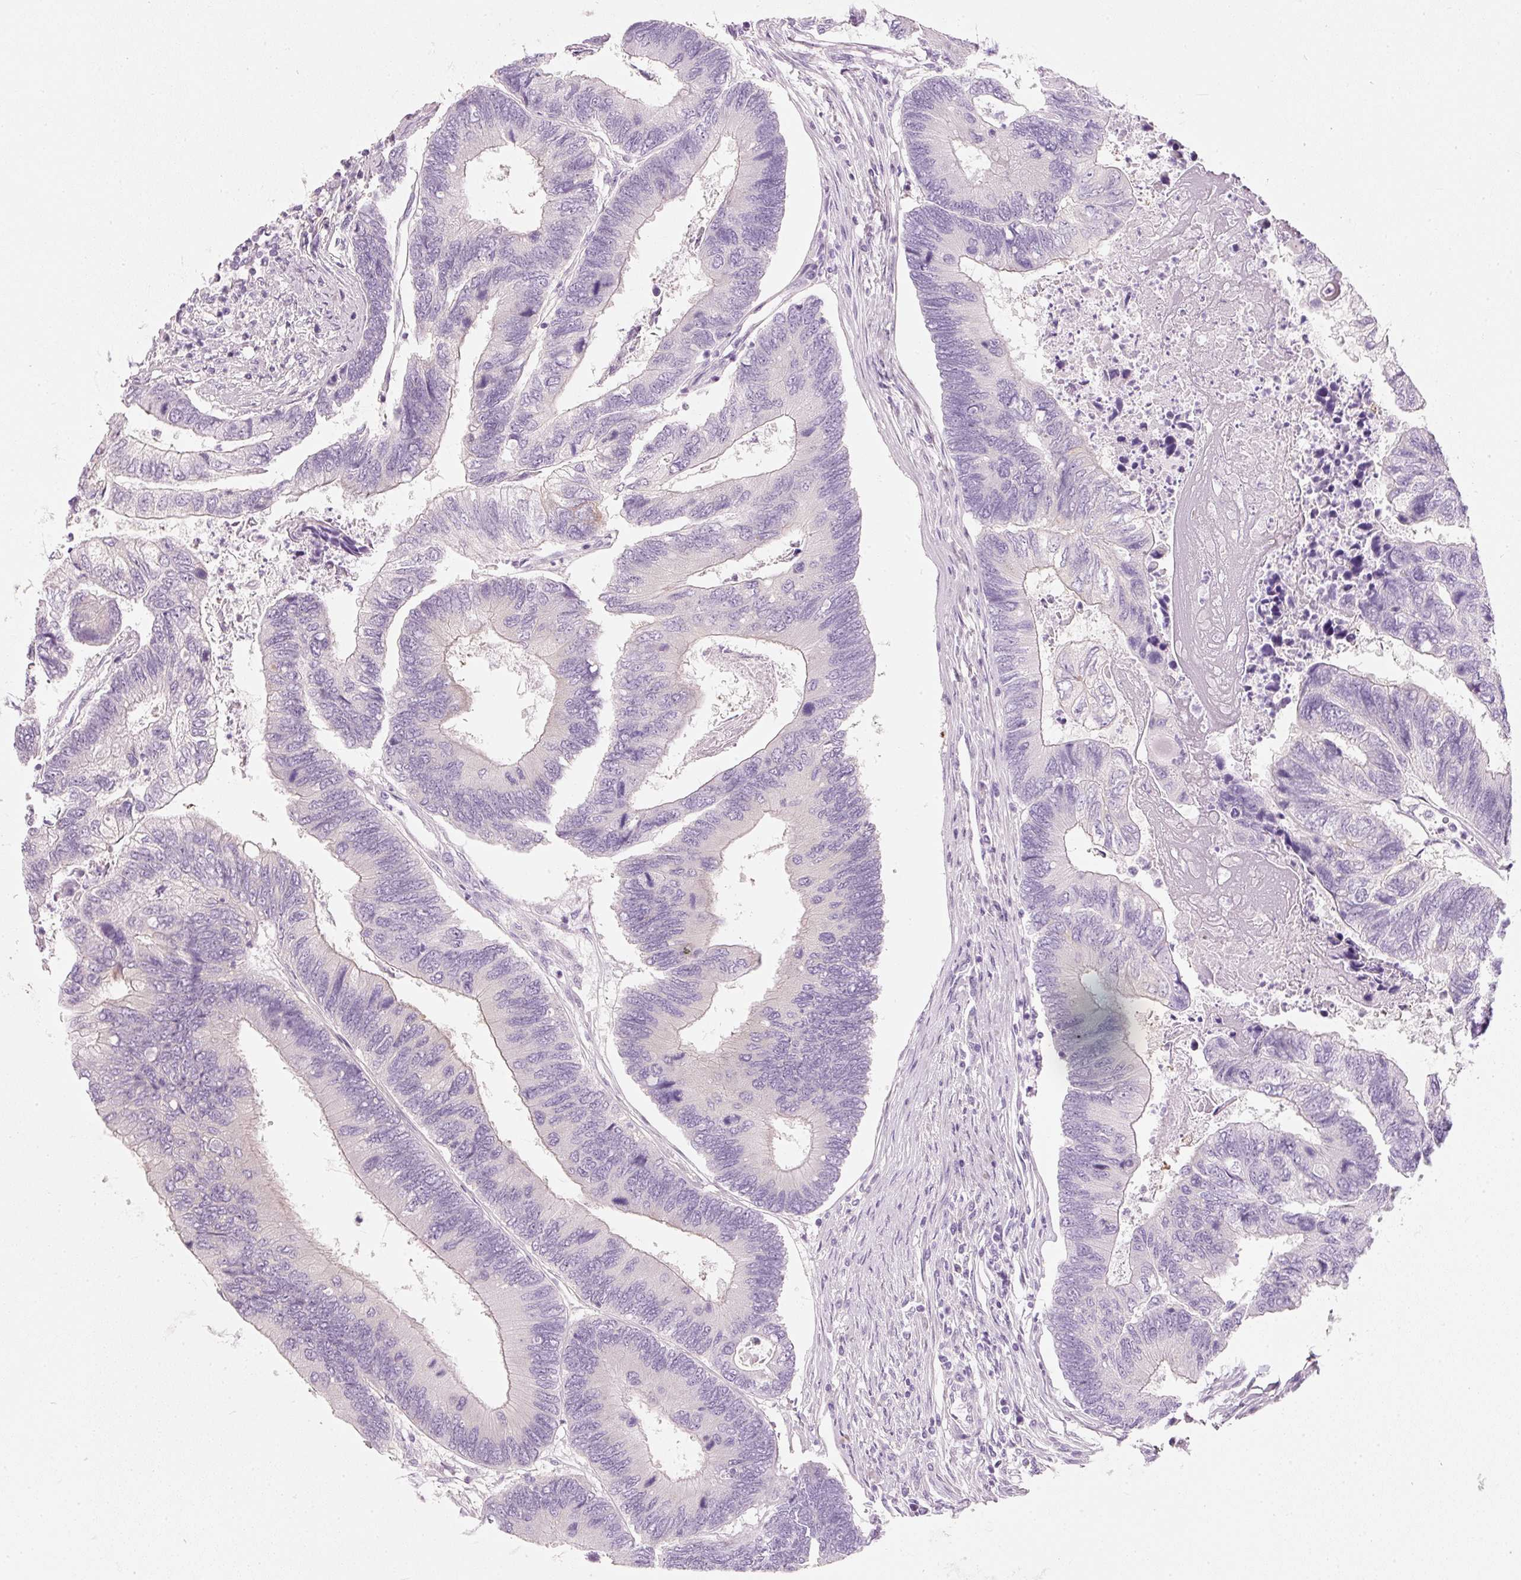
{"staining": {"intensity": "negative", "quantity": "none", "location": "none"}, "tissue": "colorectal cancer", "cell_type": "Tumor cells", "image_type": "cancer", "snomed": [{"axis": "morphology", "description": "Adenocarcinoma, NOS"}, {"axis": "topography", "description": "Colon"}], "caption": "Tumor cells are negative for brown protein staining in colorectal adenocarcinoma.", "gene": "PDXDC1", "patient": {"sex": "female", "age": 67}}